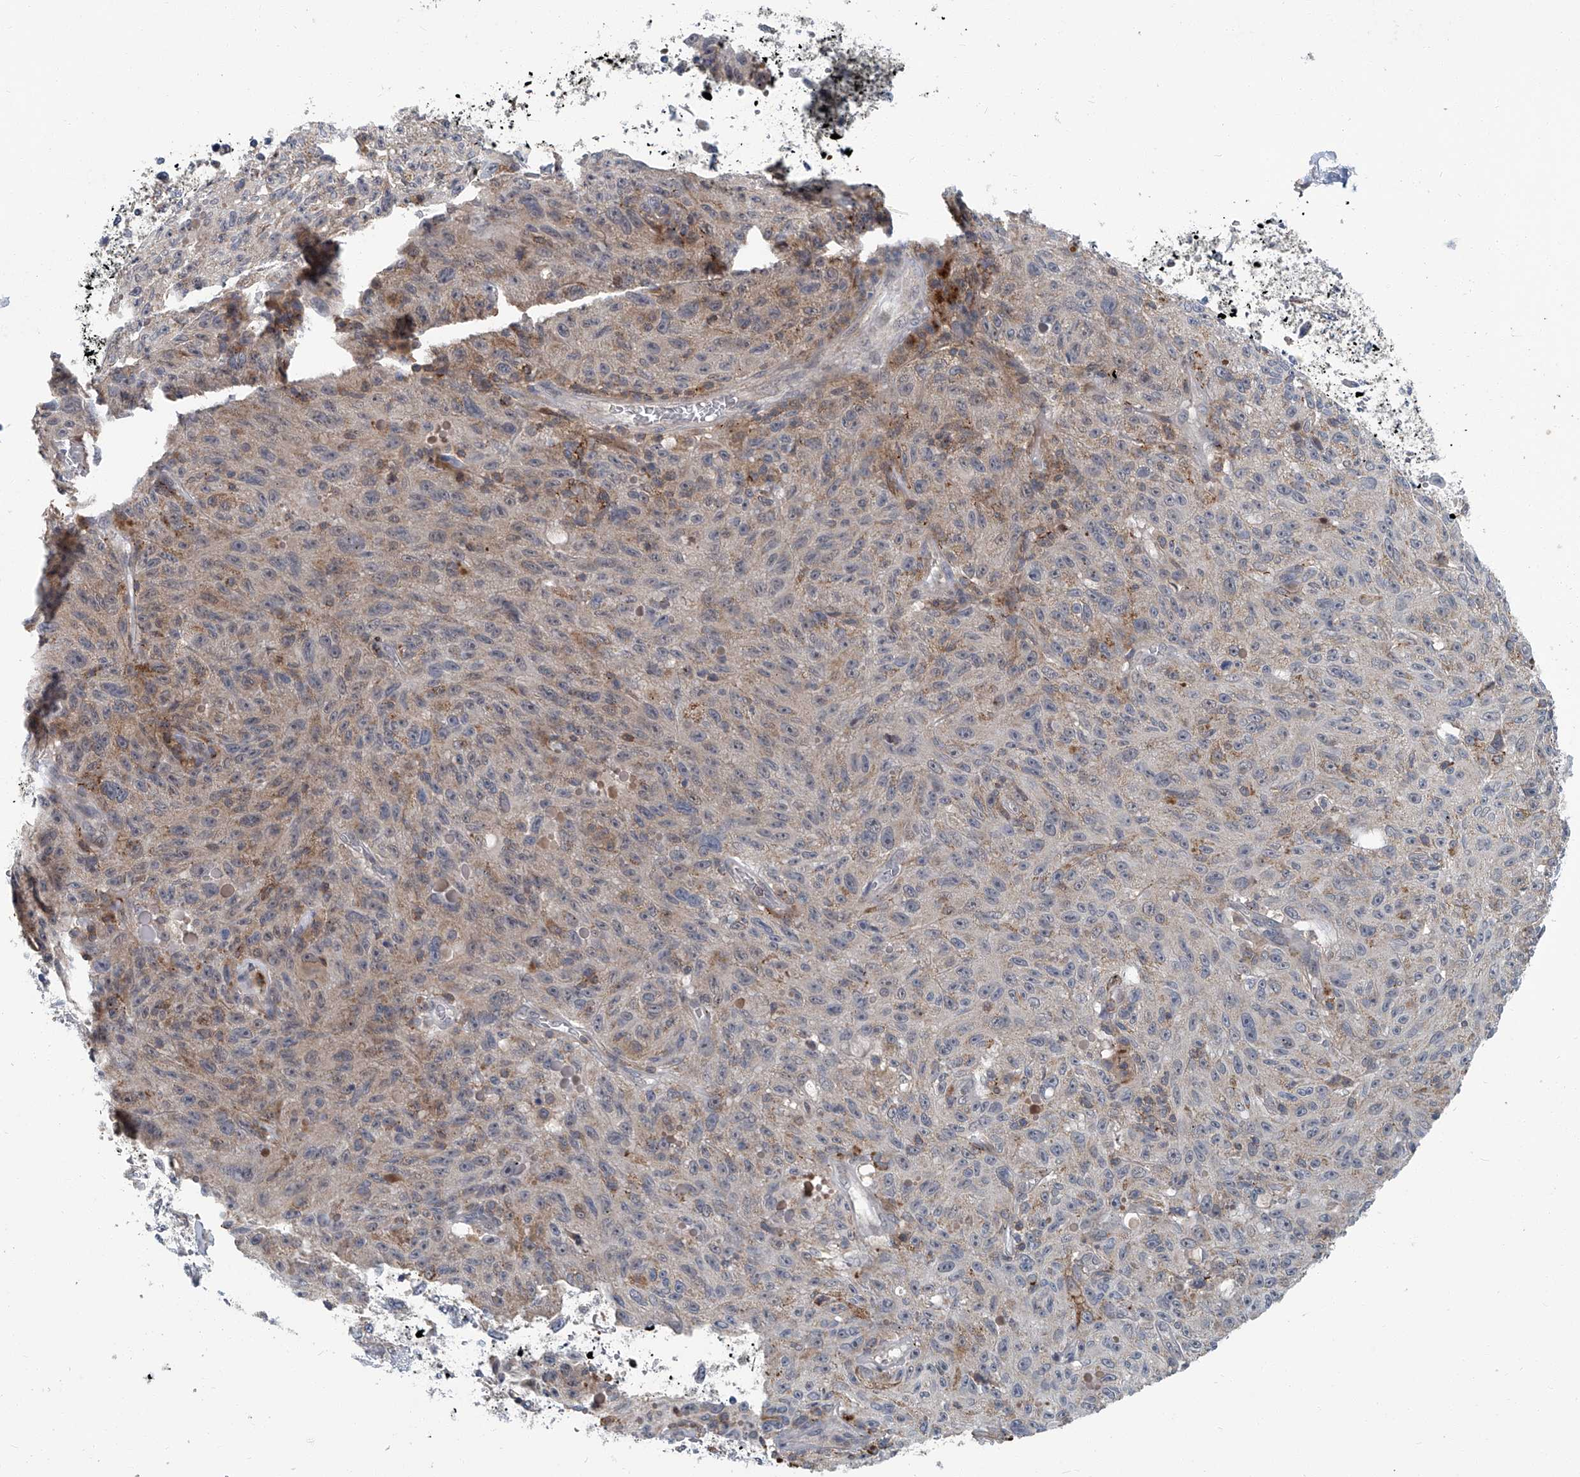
{"staining": {"intensity": "weak", "quantity": ">75%", "location": "cytoplasmic/membranous"}, "tissue": "skin cancer", "cell_type": "Tumor cells", "image_type": "cancer", "snomed": [{"axis": "morphology", "description": "Squamous cell carcinoma, NOS"}, {"axis": "morphology", "description": "Squamous cell carcinoma, metastatic, NOS"}, {"axis": "topography", "description": "Skin"}, {"axis": "topography", "description": "Lymph node"}], "caption": "This histopathology image exhibits skin cancer (metastatic squamous cell carcinoma) stained with IHC to label a protein in brown. The cytoplasmic/membranous of tumor cells show weak positivity for the protein. Nuclei are counter-stained blue.", "gene": "AKNAD1", "patient": {"sex": "male", "age": 75}}